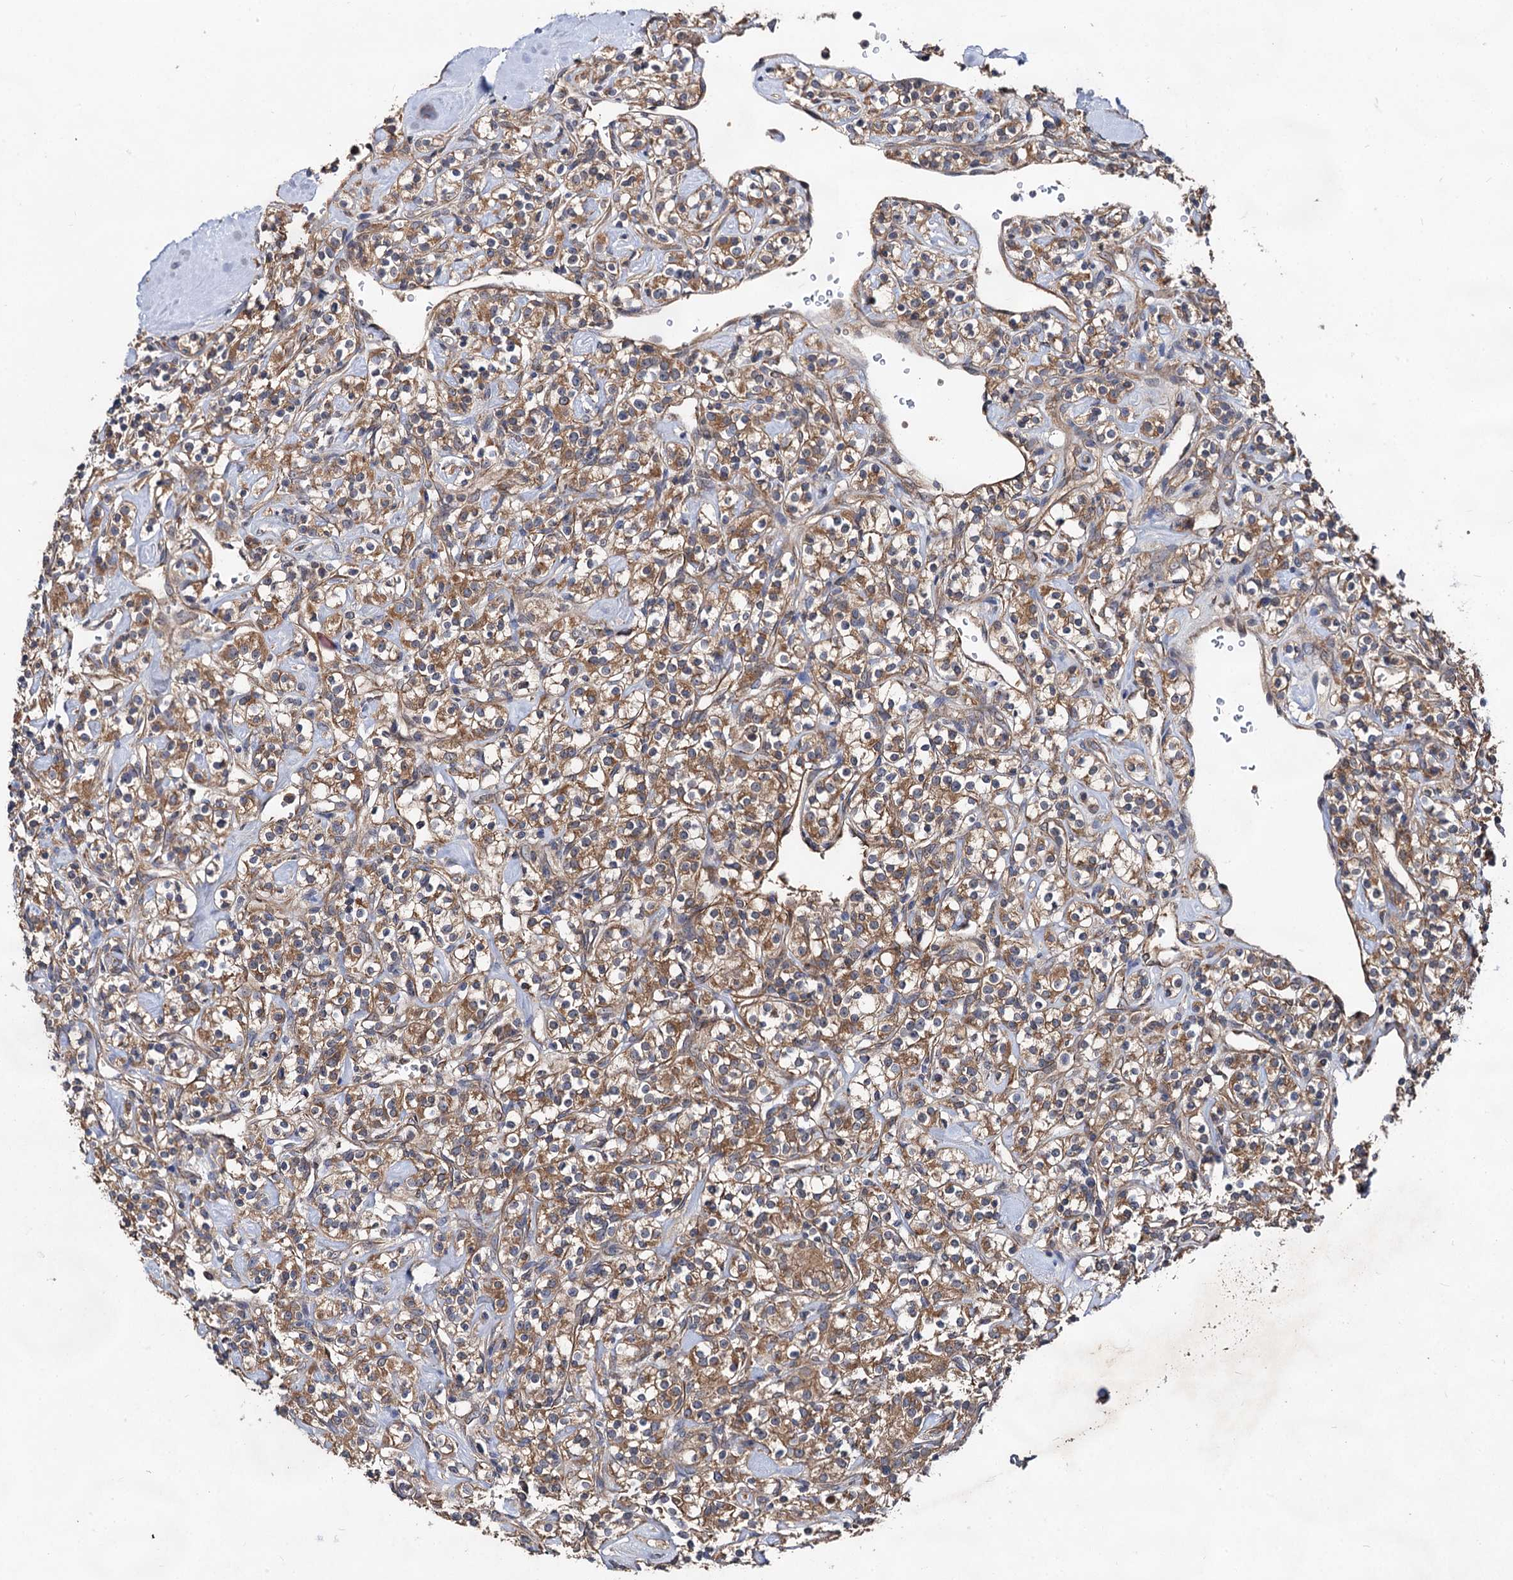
{"staining": {"intensity": "moderate", "quantity": ">75%", "location": "cytoplasmic/membranous"}, "tissue": "renal cancer", "cell_type": "Tumor cells", "image_type": "cancer", "snomed": [{"axis": "morphology", "description": "Adenocarcinoma, NOS"}, {"axis": "topography", "description": "Kidney"}], "caption": "Protein staining exhibits moderate cytoplasmic/membranous staining in about >75% of tumor cells in adenocarcinoma (renal). The protein is stained brown, and the nuclei are stained in blue (DAB (3,3'-diaminobenzidine) IHC with brightfield microscopy, high magnification).", "gene": "TEX9", "patient": {"sex": "male", "age": 77}}